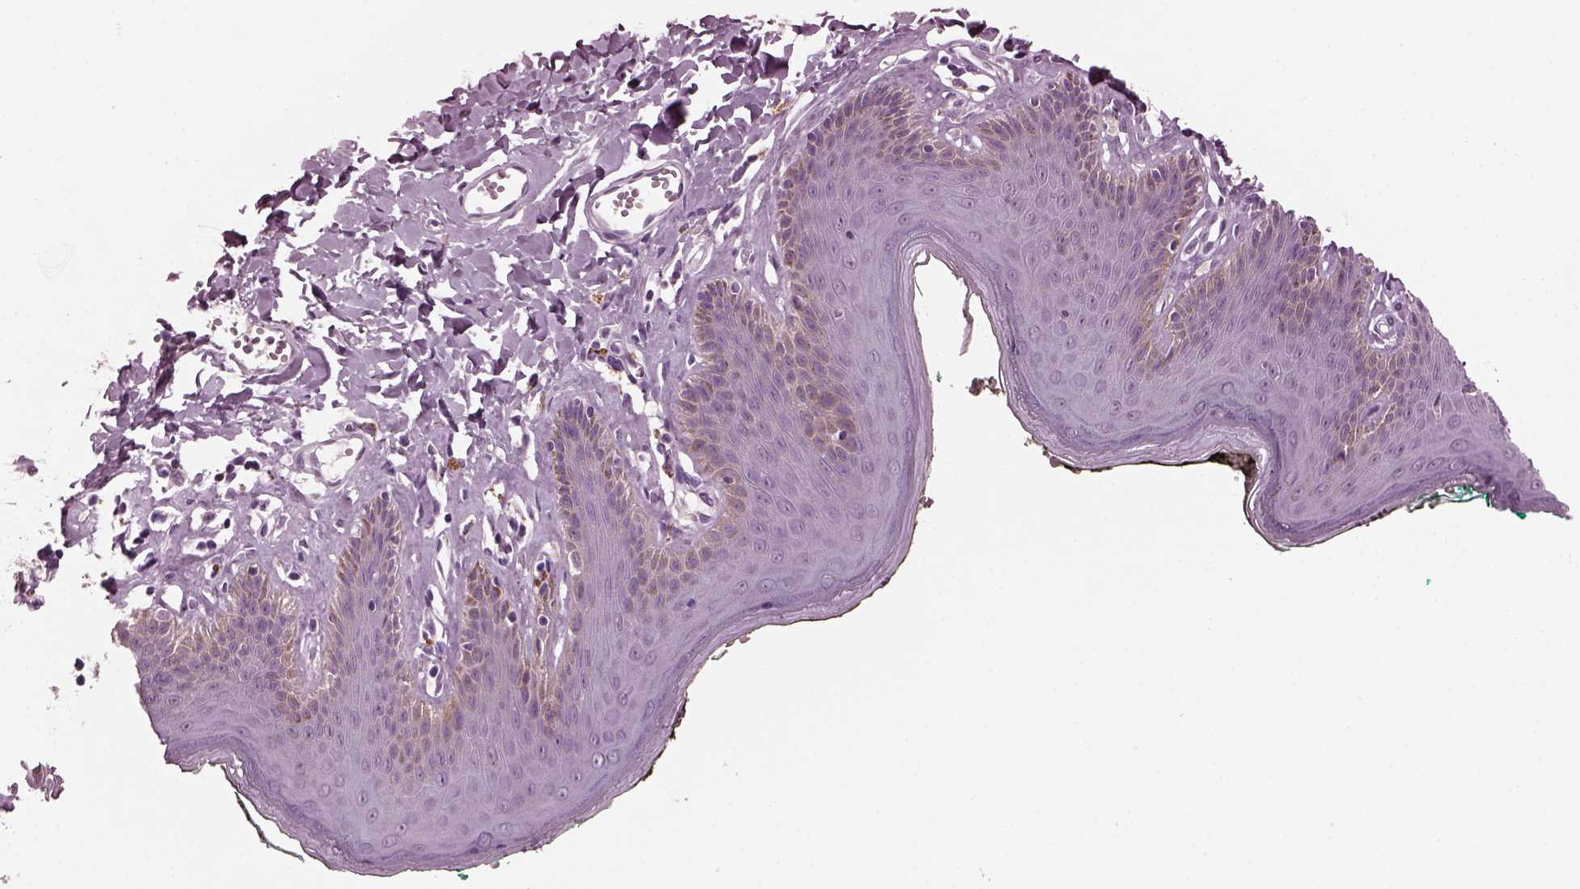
{"staining": {"intensity": "weak", "quantity": "<25%", "location": "cytoplasmic/membranous"}, "tissue": "skin", "cell_type": "Epidermal cells", "image_type": "normal", "snomed": [{"axis": "morphology", "description": "Normal tissue, NOS"}, {"axis": "topography", "description": "Vulva"}, {"axis": "topography", "description": "Peripheral nerve tissue"}], "caption": "High magnification brightfield microscopy of unremarkable skin stained with DAB (brown) and counterstained with hematoxylin (blue): epidermal cells show no significant expression. The staining was performed using DAB to visualize the protein expression in brown, while the nuclei were stained in blue with hematoxylin (Magnification: 20x).", "gene": "MIB2", "patient": {"sex": "female", "age": 66}}